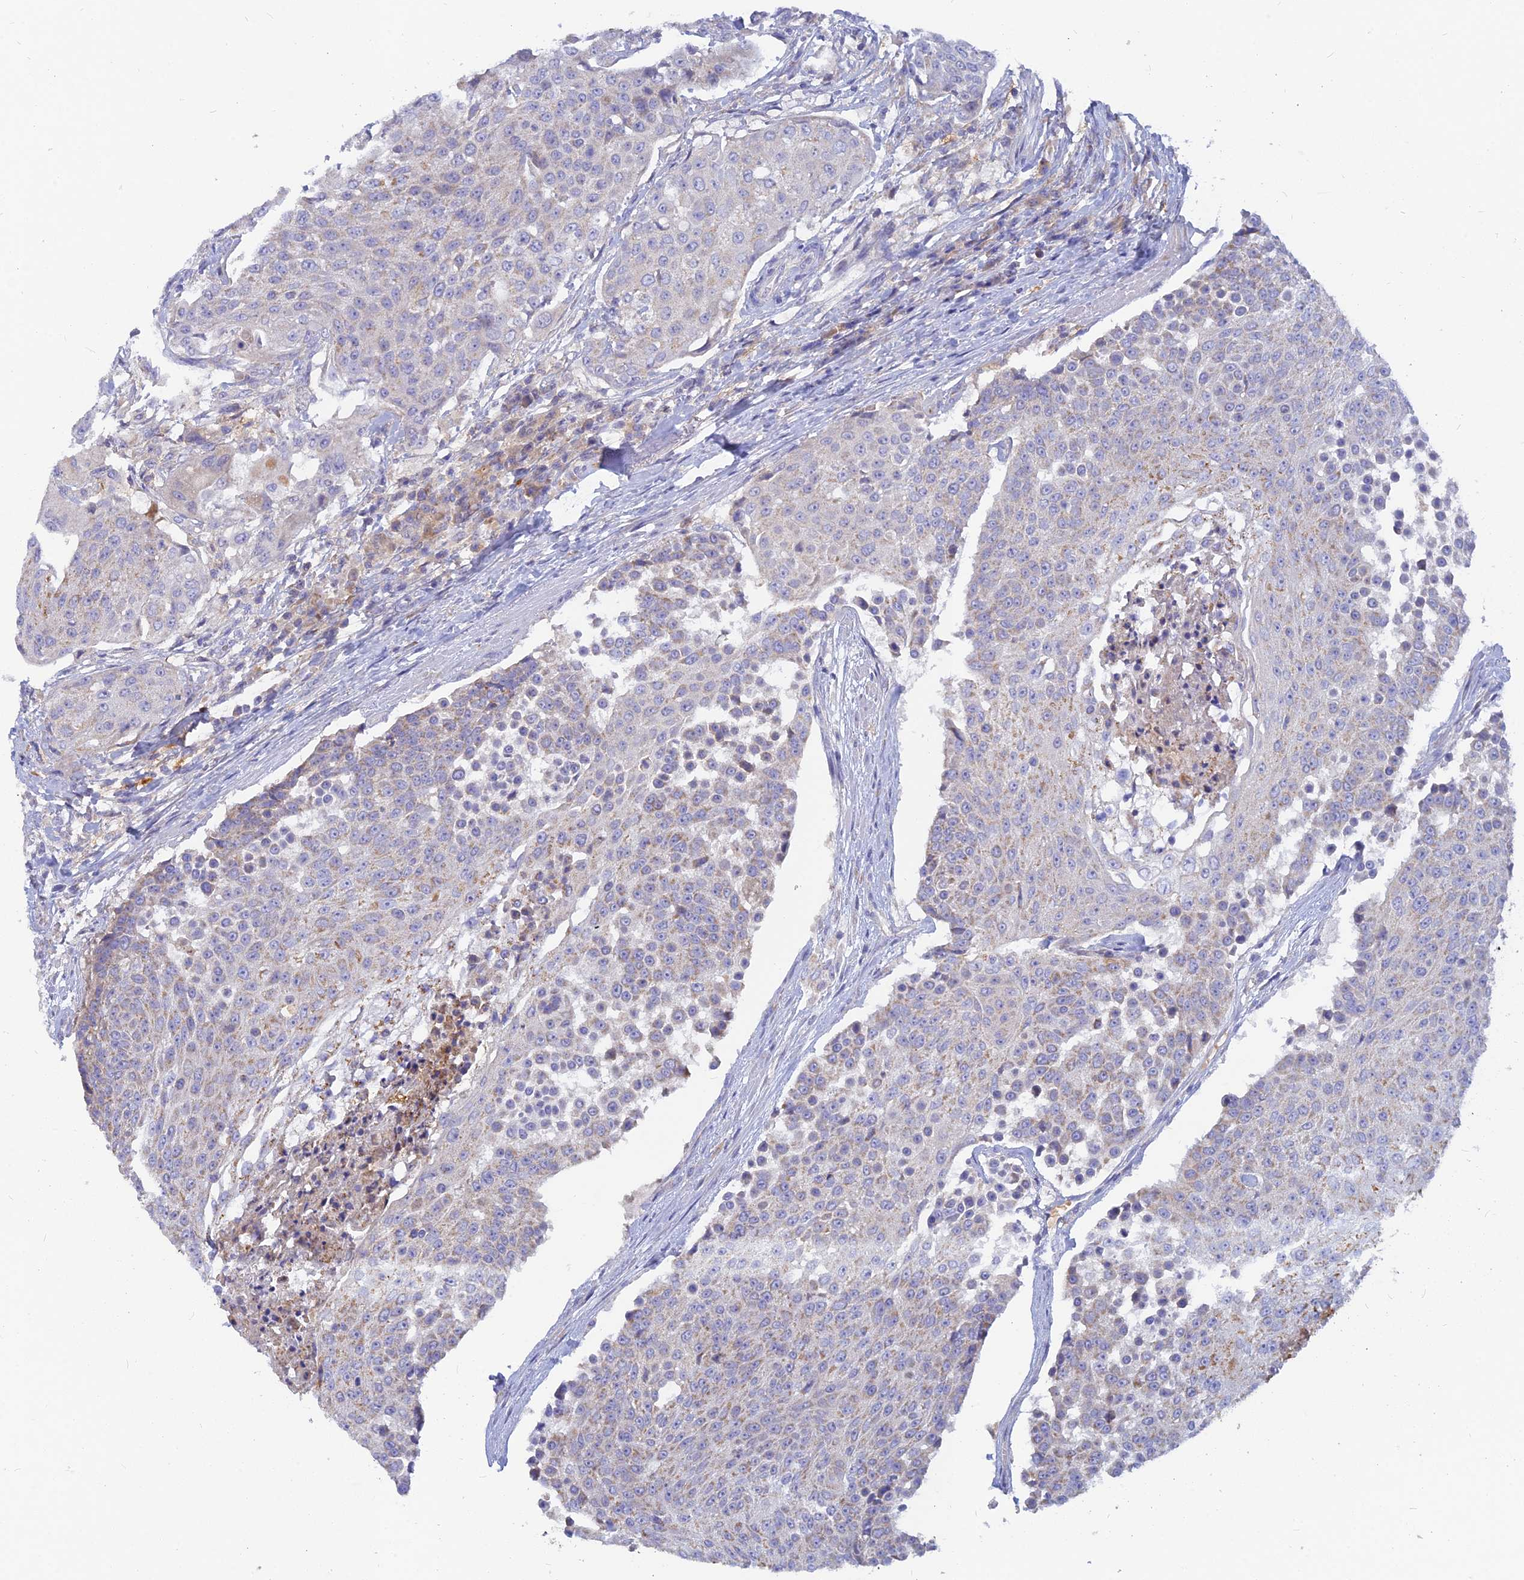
{"staining": {"intensity": "weak", "quantity": "25%-75%", "location": "cytoplasmic/membranous"}, "tissue": "urothelial cancer", "cell_type": "Tumor cells", "image_type": "cancer", "snomed": [{"axis": "morphology", "description": "Urothelial carcinoma, High grade"}, {"axis": "topography", "description": "Urinary bladder"}], "caption": "High-magnification brightfield microscopy of urothelial carcinoma (high-grade) stained with DAB (brown) and counterstained with hematoxylin (blue). tumor cells exhibit weak cytoplasmic/membranous positivity is identified in approximately25%-75% of cells. The staining was performed using DAB to visualize the protein expression in brown, while the nuclei were stained in blue with hematoxylin (Magnification: 20x).", "gene": "CACNA1B", "patient": {"sex": "female", "age": 63}}